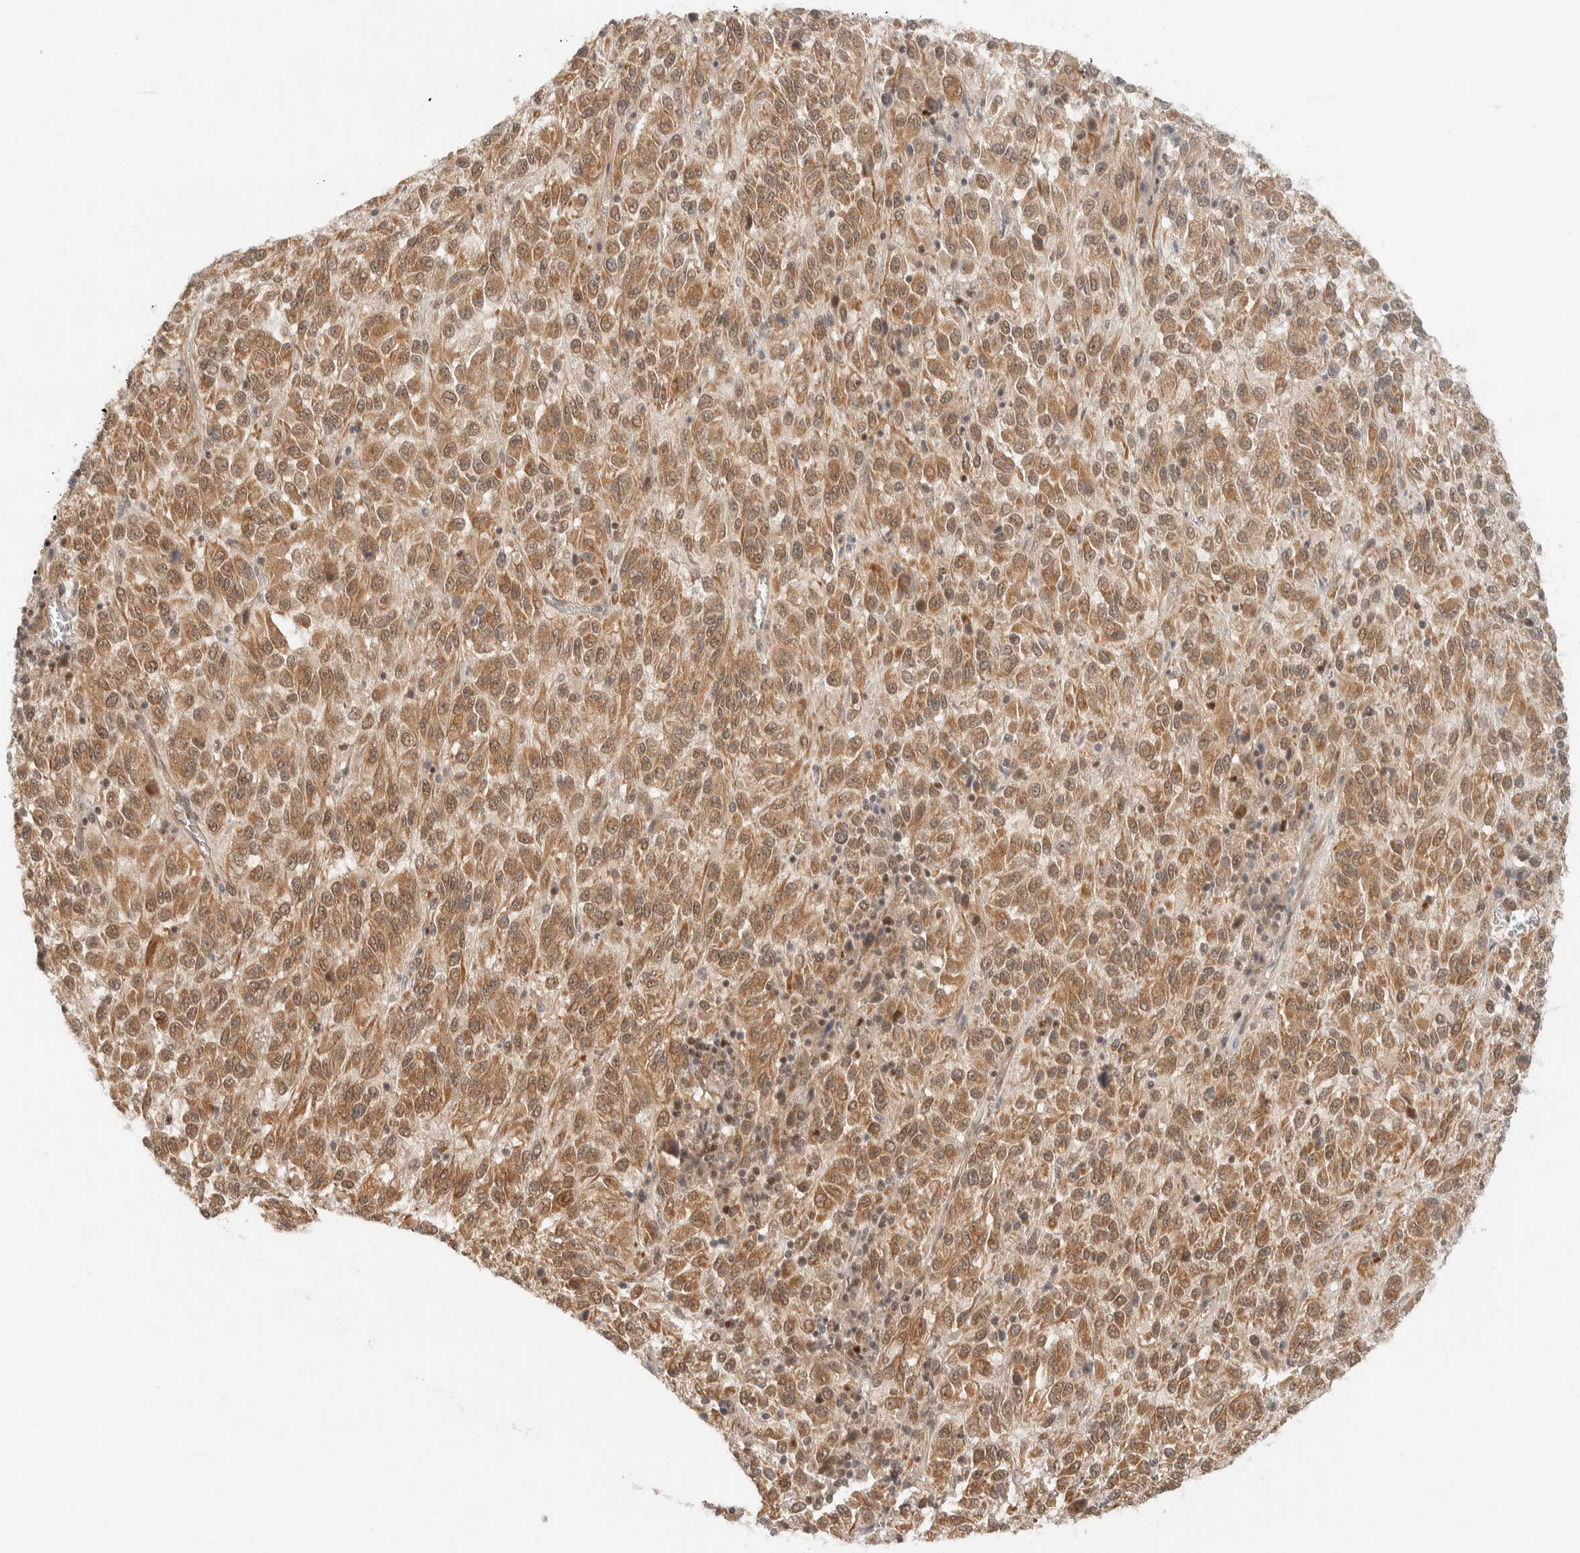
{"staining": {"intensity": "moderate", "quantity": ">75%", "location": "cytoplasmic/membranous"}, "tissue": "melanoma", "cell_type": "Tumor cells", "image_type": "cancer", "snomed": [{"axis": "morphology", "description": "Malignant melanoma, Metastatic site"}, {"axis": "topography", "description": "Lung"}], "caption": "Immunohistochemistry (IHC) (DAB (3,3'-diaminobenzidine)) staining of malignant melanoma (metastatic site) displays moderate cytoplasmic/membranous protein staining in about >75% of tumor cells. The staining is performed using DAB (3,3'-diaminobenzidine) brown chromogen to label protein expression. The nuclei are counter-stained blue using hematoxylin.", "gene": "C8orf76", "patient": {"sex": "male", "age": 64}}